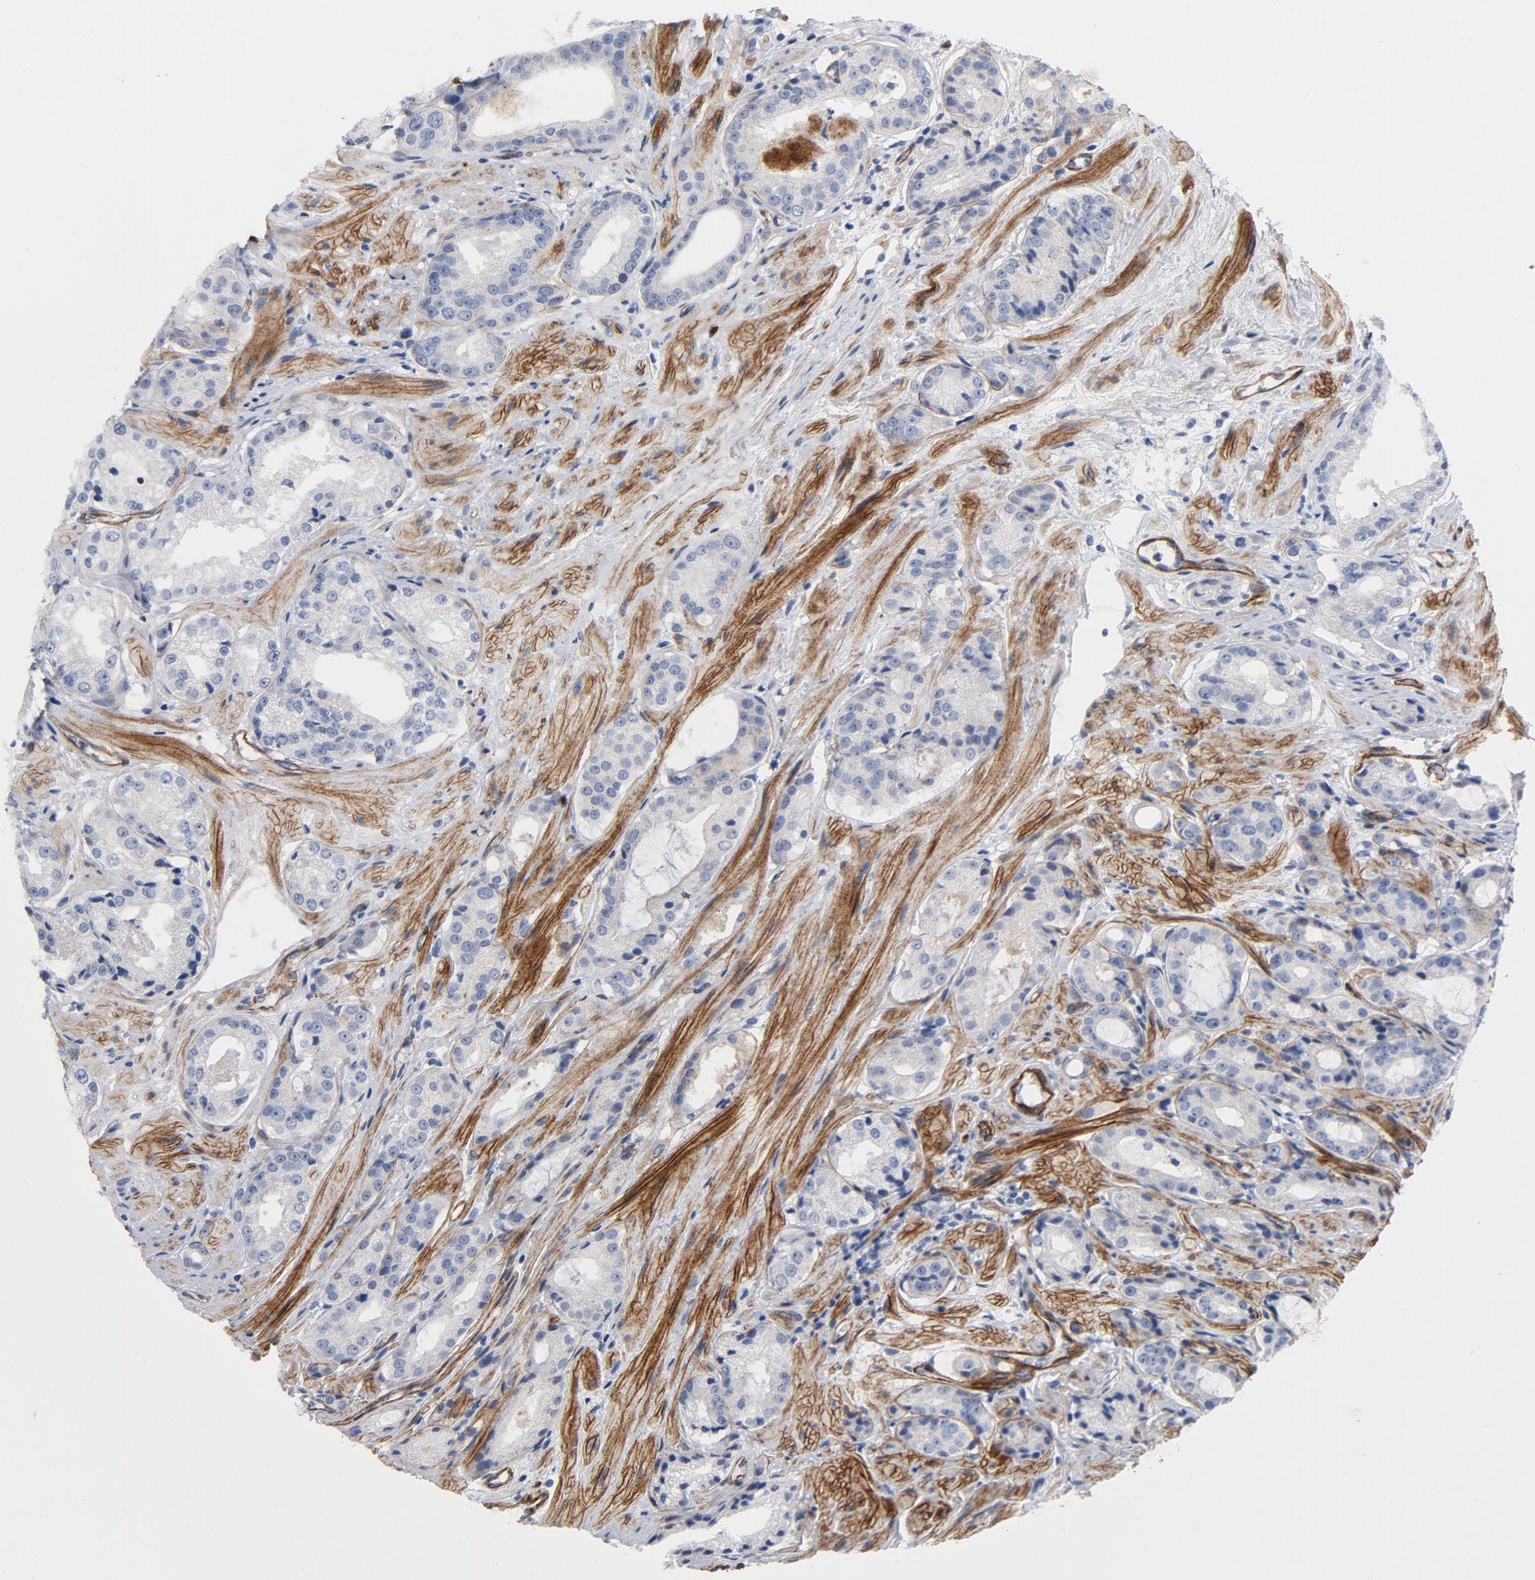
{"staining": {"intensity": "negative", "quantity": "none", "location": "none"}, "tissue": "prostate cancer", "cell_type": "Tumor cells", "image_type": "cancer", "snomed": [{"axis": "morphology", "description": "Adenocarcinoma, Medium grade"}, {"axis": "topography", "description": "Prostate"}], "caption": "Immunohistochemical staining of human medium-grade adenocarcinoma (prostate) exhibits no significant positivity in tumor cells.", "gene": "LAMC1", "patient": {"sex": "male", "age": 60}}